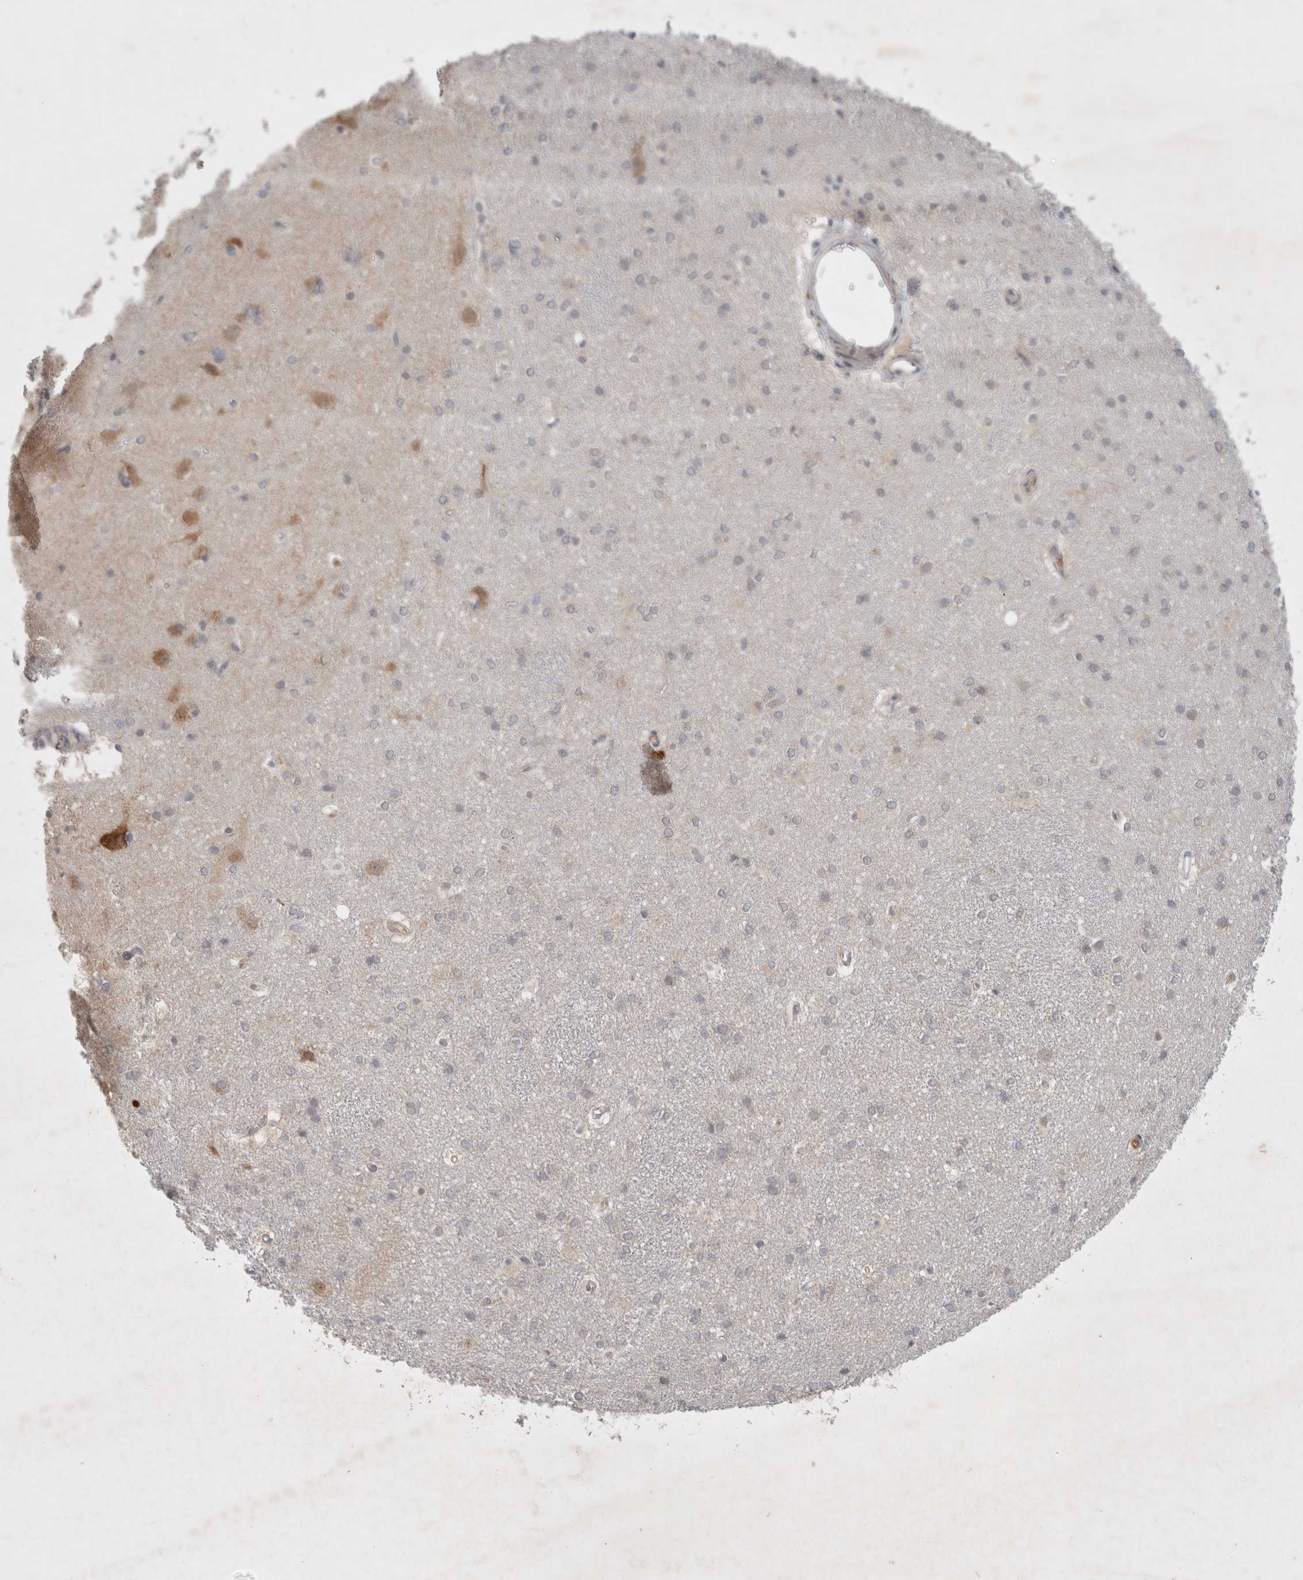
{"staining": {"intensity": "weak", "quantity": "<25%", "location": "cytoplasmic/membranous"}, "tissue": "caudate", "cell_type": "Glial cells", "image_type": "normal", "snomed": [{"axis": "morphology", "description": "Normal tissue, NOS"}, {"axis": "topography", "description": "Lateral ventricle wall"}], "caption": "This is an IHC image of benign human caudate. There is no staining in glial cells.", "gene": "RASAL2", "patient": {"sex": "female", "age": 19}}